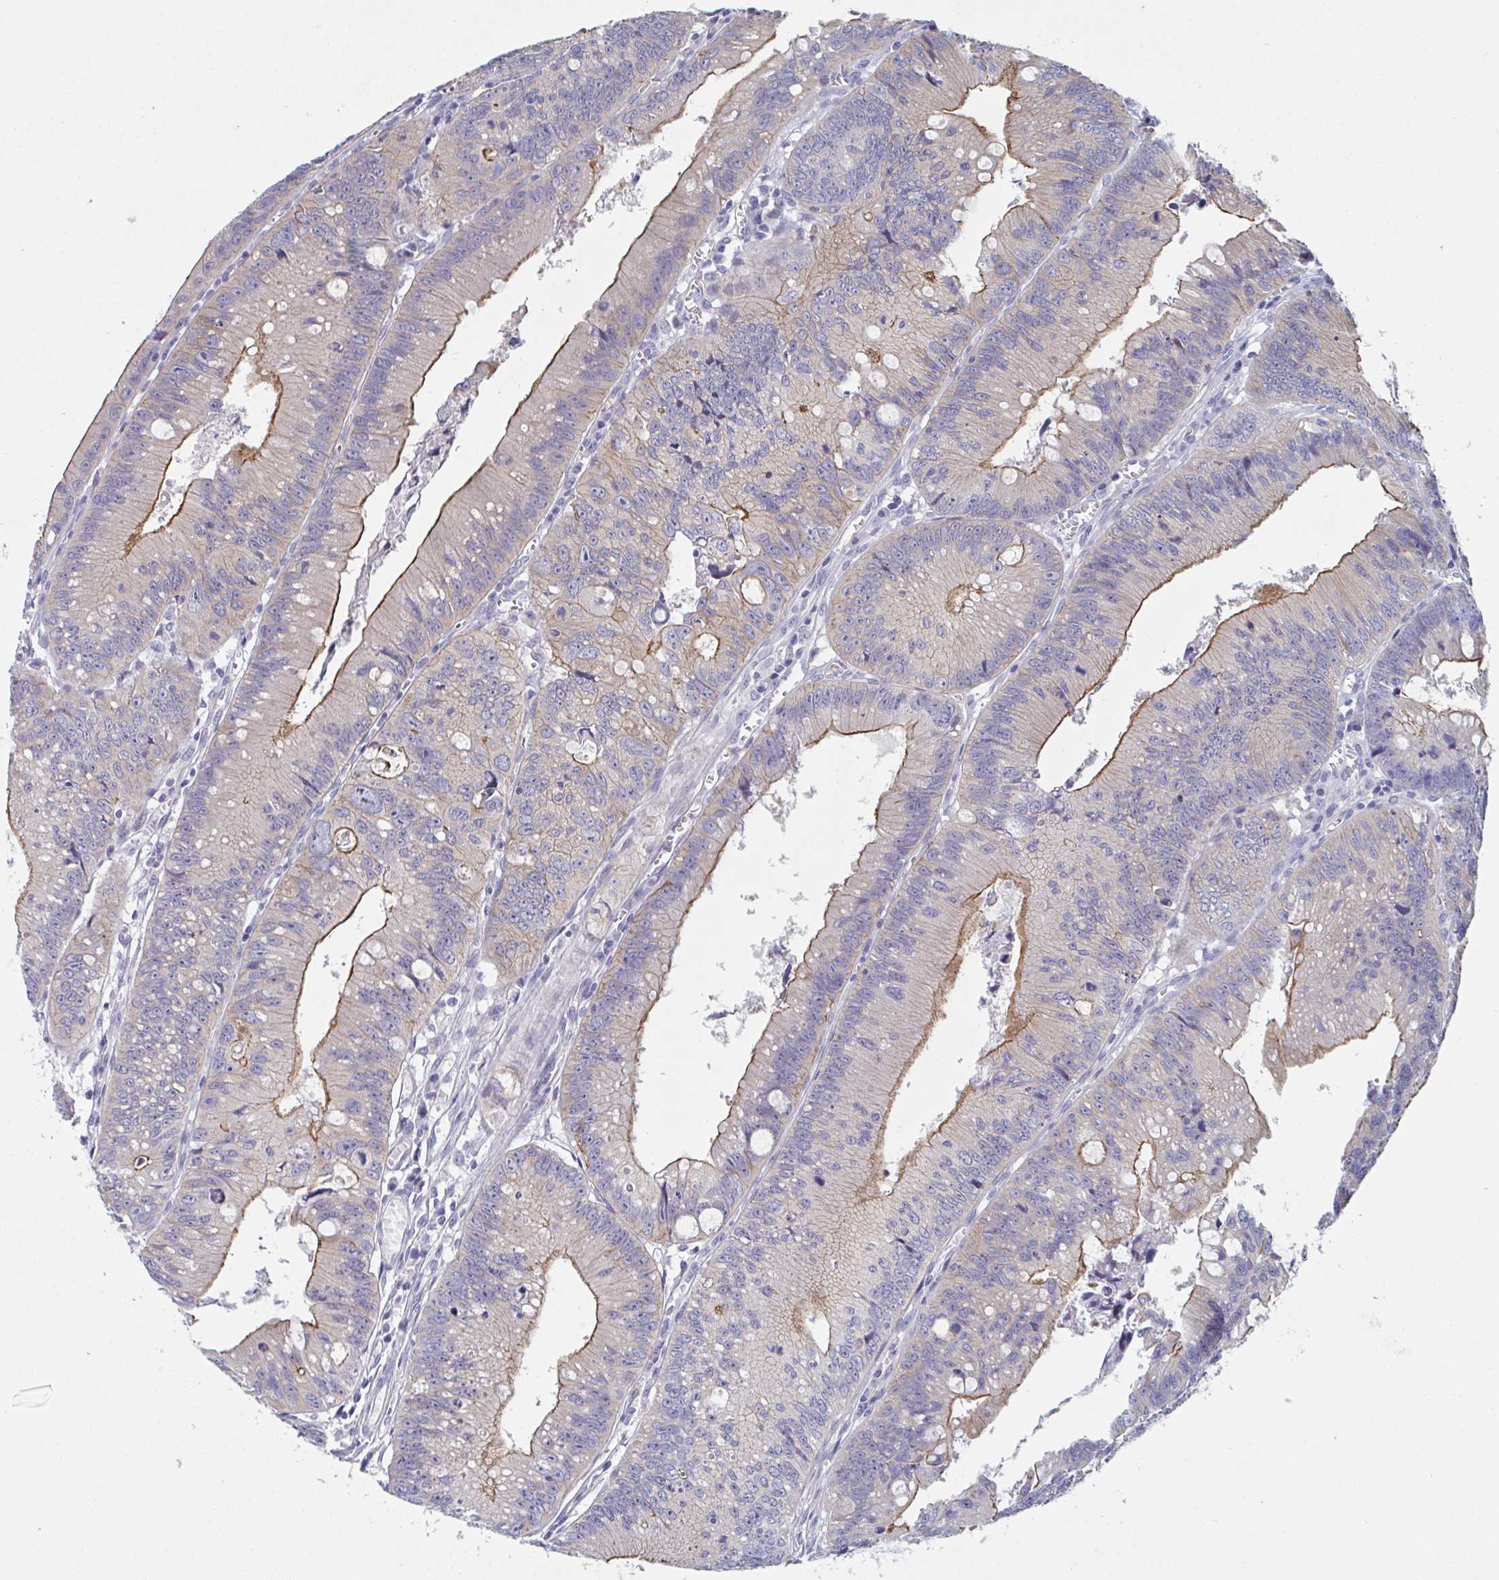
{"staining": {"intensity": "moderate", "quantity": "25%-75%", "location": "cytoplasmic/membranous"}, "tissue": "colorectal cancer", "cell_type": "Tumor cells", "image_type": "cancer", "snomed": [{"axis": "morphology", "description": "Adenocarcinoma, NOS"}, {"axis": "topography", "description": "Rectum"}], "caption": "An image of adenocarcinoma (colorectal) stained for a protein demonstrates moderate cytoplasmic/membranous brown staining in tumor cells. The staining is performed using DAB brown chromogen to label protein expression. The nuclei are counter-stained blue using hematoxylin.", "gene": "UNKL", "patient": {"sex": "female", "age": 81}}